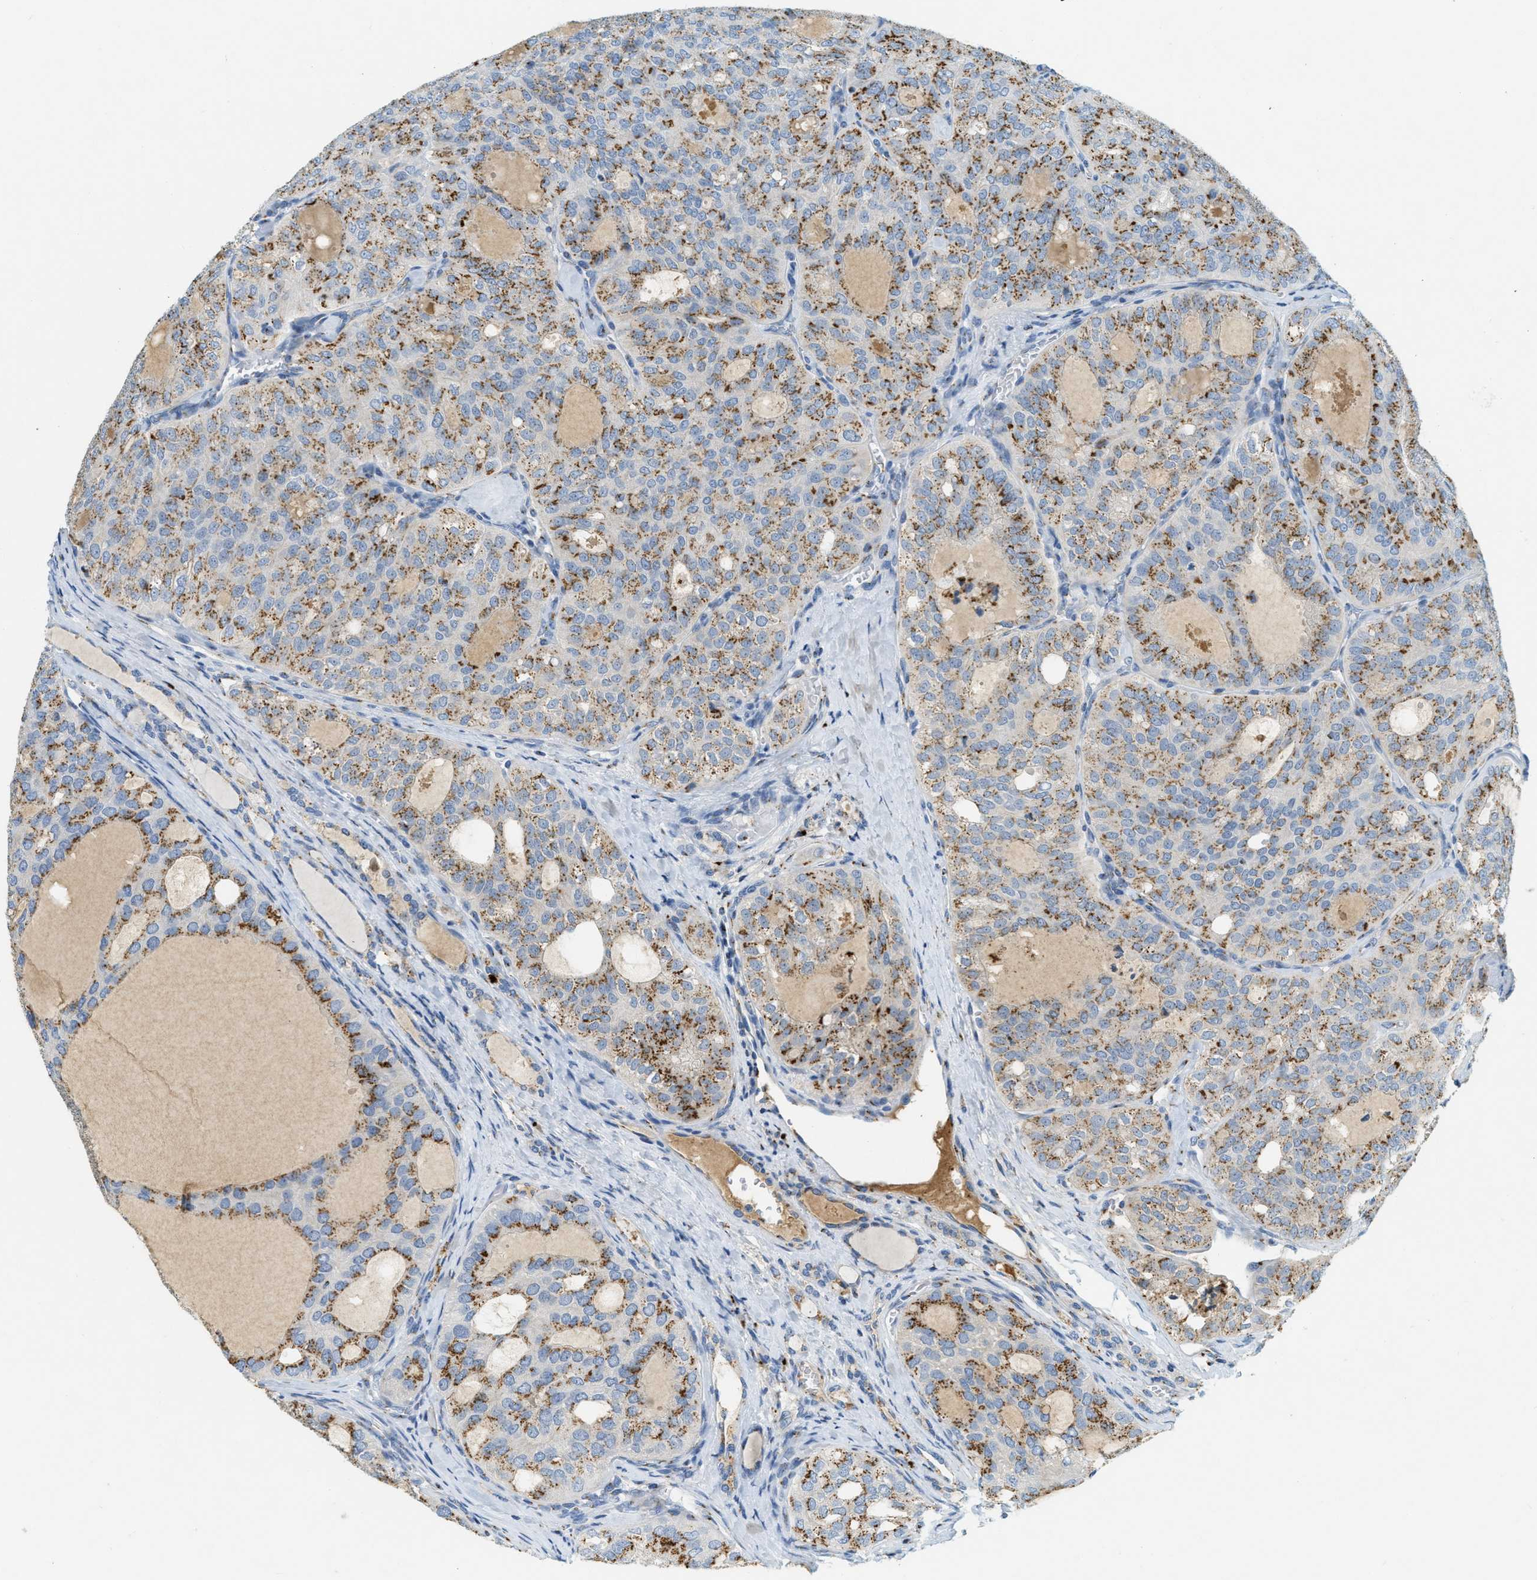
{"staining": {"intensity": "moderate", "quantity": "25%-75%", "location": "cytoplasmic/membranous"}, "tissue": "thyroid cancer", "cell_type": "Tumor cells", "image_type": "cancer", "snomed": [{"axis": "morphology", "description": "Follicular adenoma carcinoma, NOS"}, {"axis": "topography", "description": "Thyroid gland"}], "caption": "Moderate cytoplasmic/membranous protein staining is appreciated in approximately 25%-75% of tumor cells in thyroid cancer (follicular adenoma carcinoma). The protein is stained brown, and the nuclei are stained in blue (DAB (3,3'-diaminobenzidine) IHC with brightfield microscopy, high magnification).", "gene": "ENTPD4", "patient": {"sex": "male", "age": 75}}